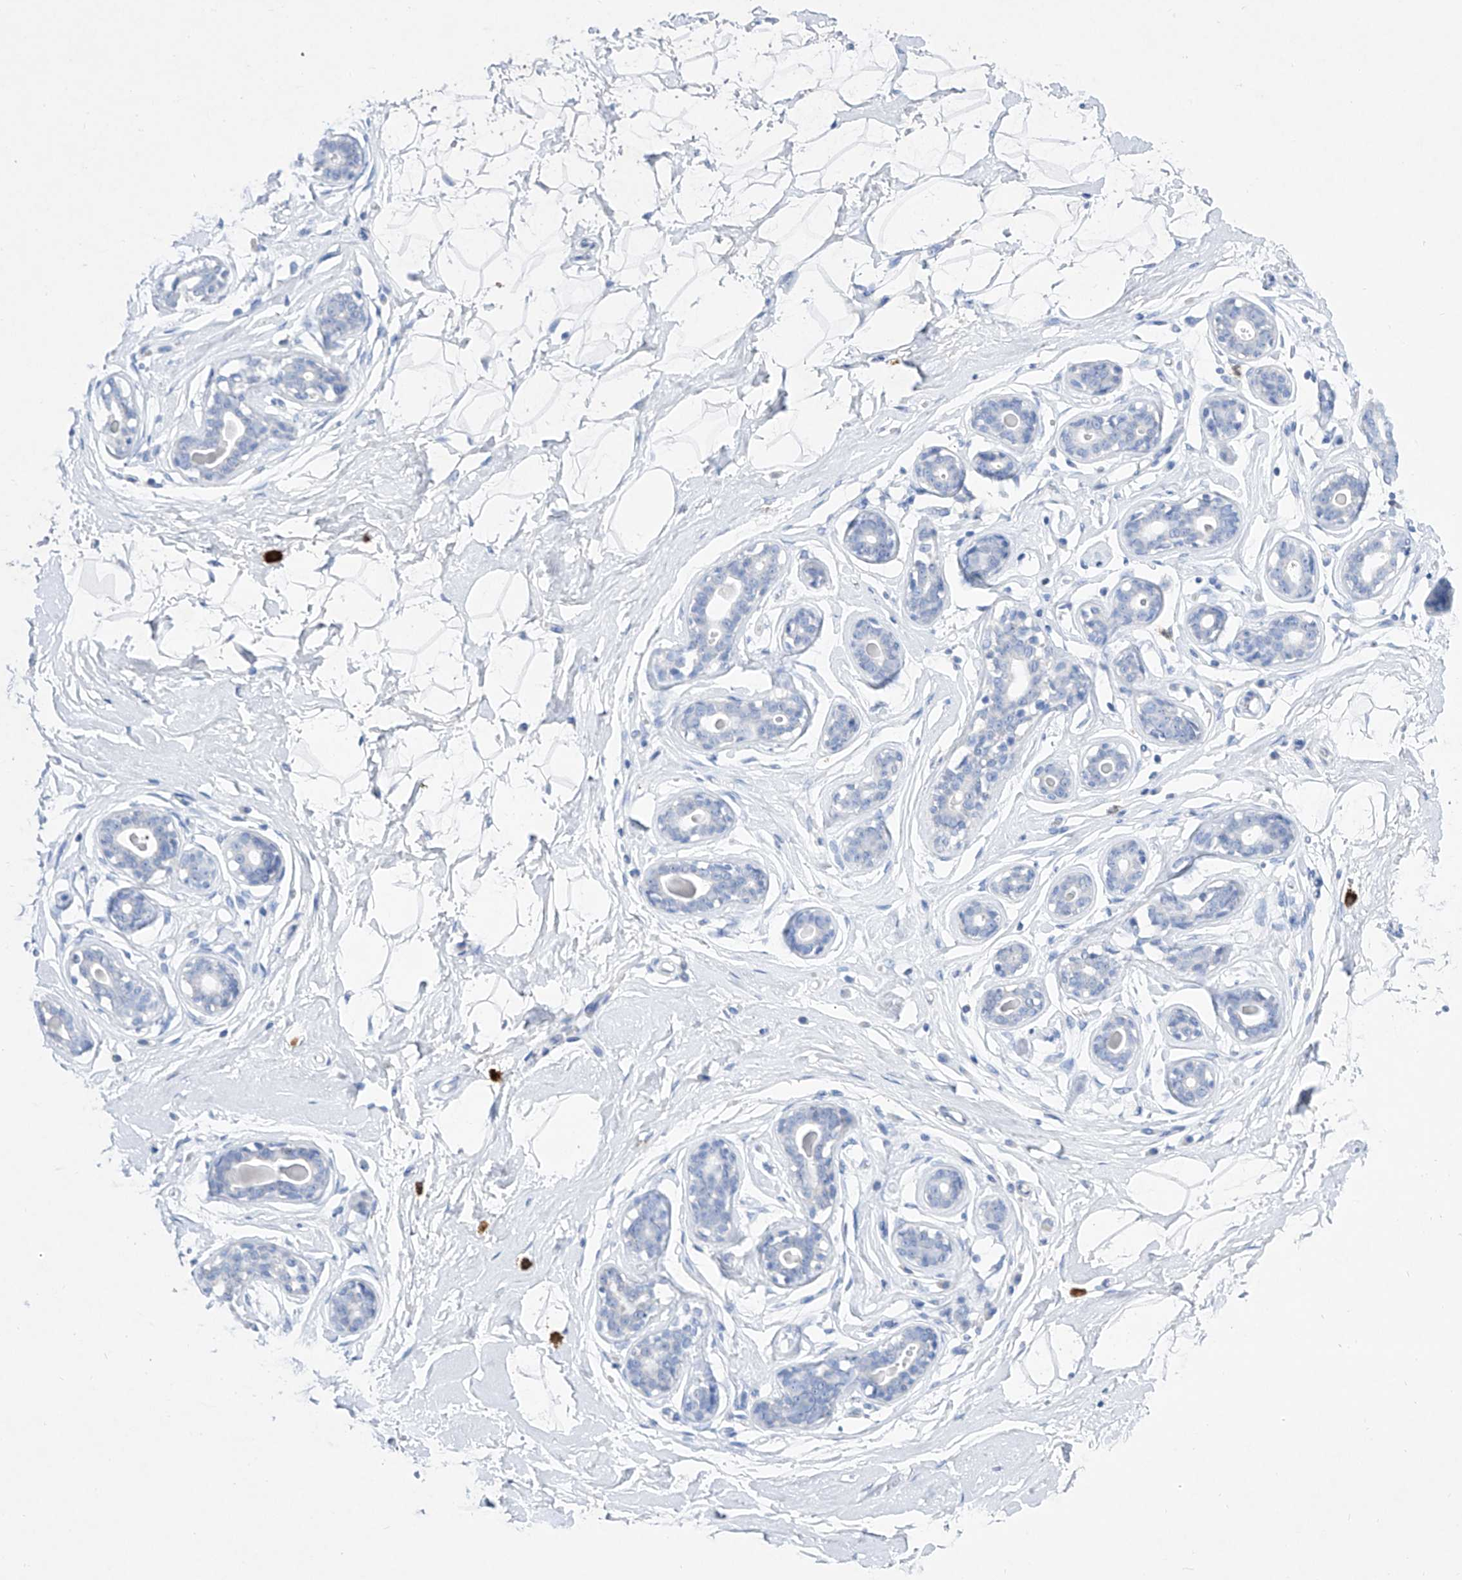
{"staining": {"intensity": "negative", "quantity": "none", "location": "none"}, "tissue": "breast", "cell_type": "Adipocytes", "image_type": "normal", "snomed": [{"axis": "morphology", "description": "Normal tissue, NOS"}, {"axis": "morphology", "description": "Adenoma, NOS"}, {"axis": "topography", "description": "Breast"}], "caption": "Immunohistochemical staining of unremarkable human breast shows no significant expression in adipocytes.", "gene": "TM7SF2", "patient": {"sex": "female", "age": 23}}